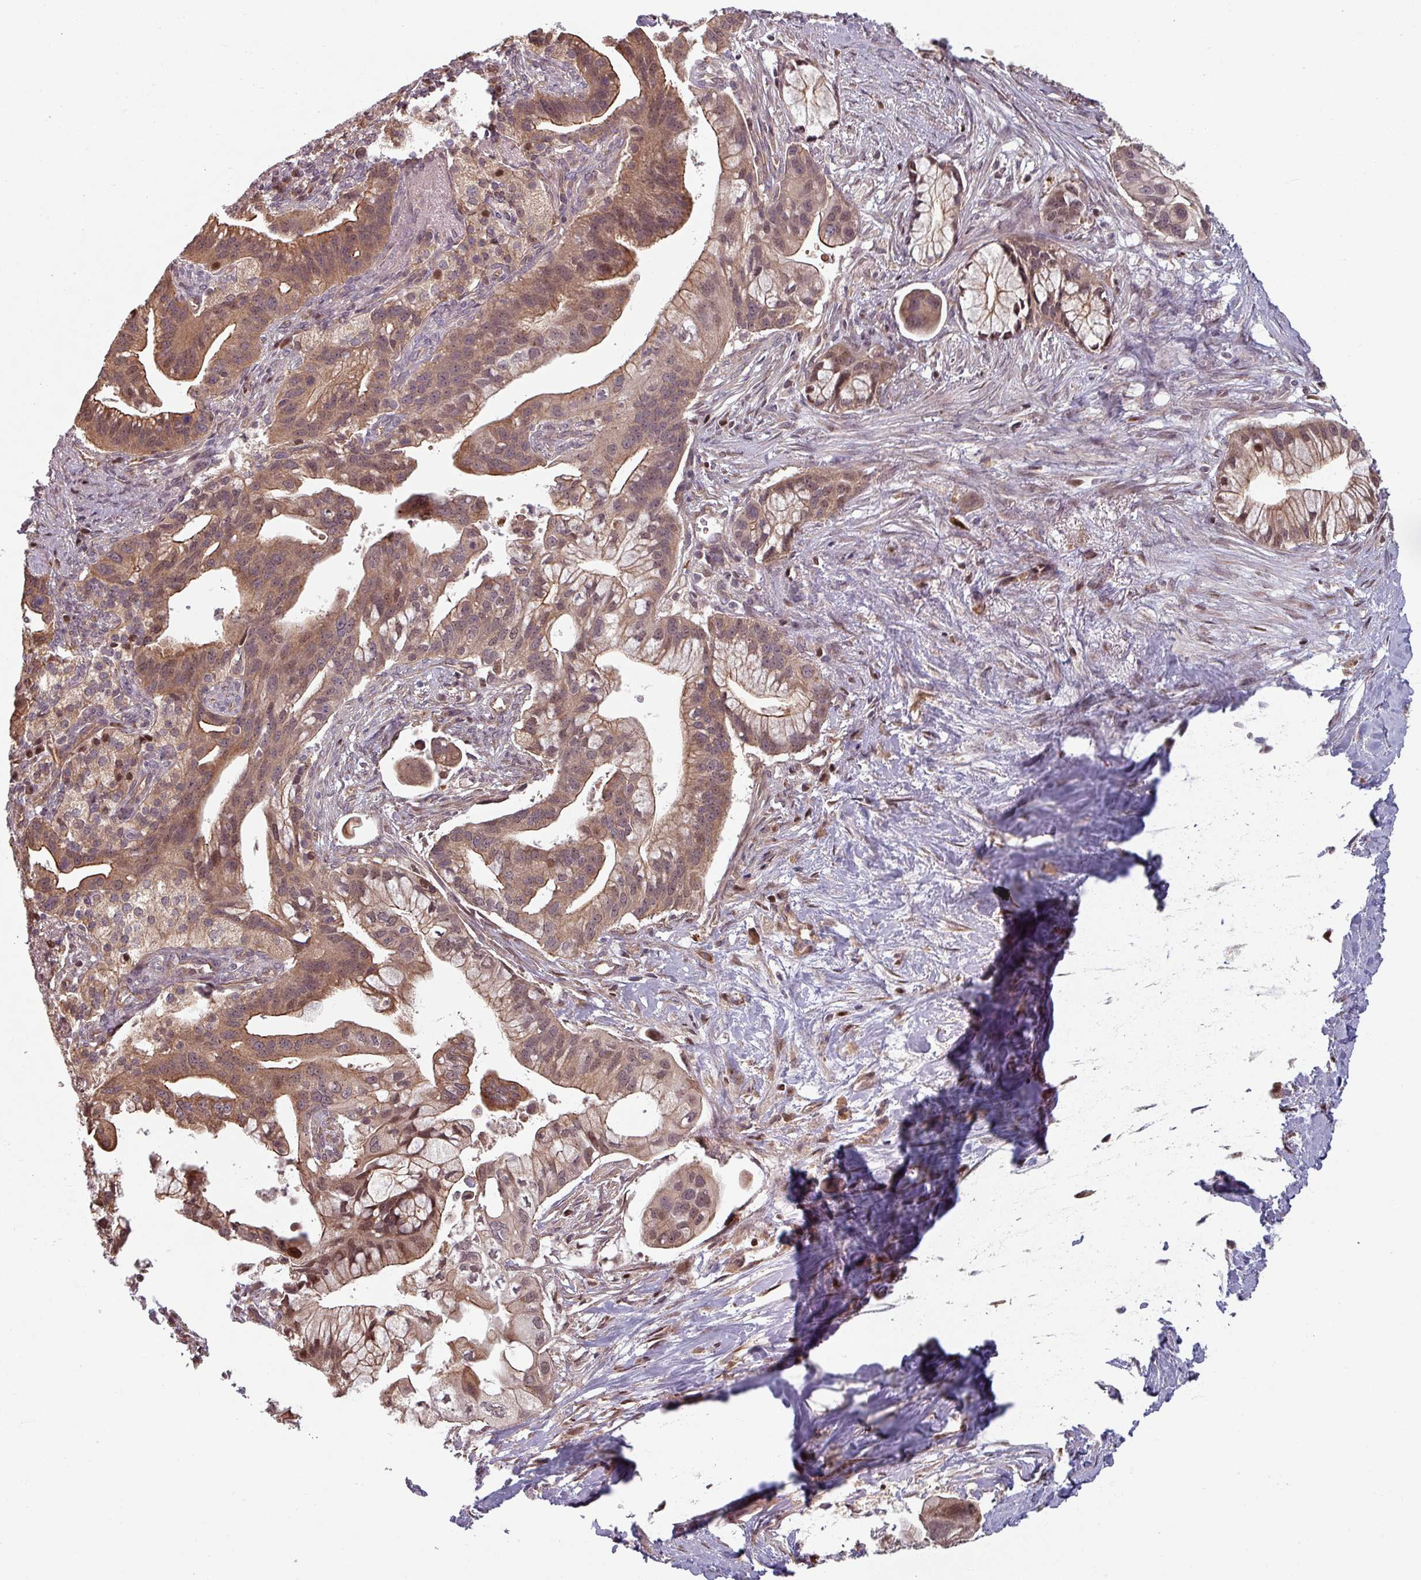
{"staining": {"intensity": "moderate", "quantity": ">75%", "location": "cytoplasmic/membranous,nuclear"}, "tissue": "pancreatic cancer", "cell_type": "Tumor cells", "image_type": "cancer", "snomed": [{"axis": "morphology", "description": "Adenocarcinoma, NOS"}, {"axis": "topography", "description": "Pancreas"}], "caption": "Approximately >75% of tumor cells in human pancreatic cancer (adenocarcinoma) demonstrate moderate cytoplasmic/membranous and nuclear protein positivity as visualized by brown immunohistochemical staining.", "gene": "EID1", "patient": {"sex": "male", "age": 68}}